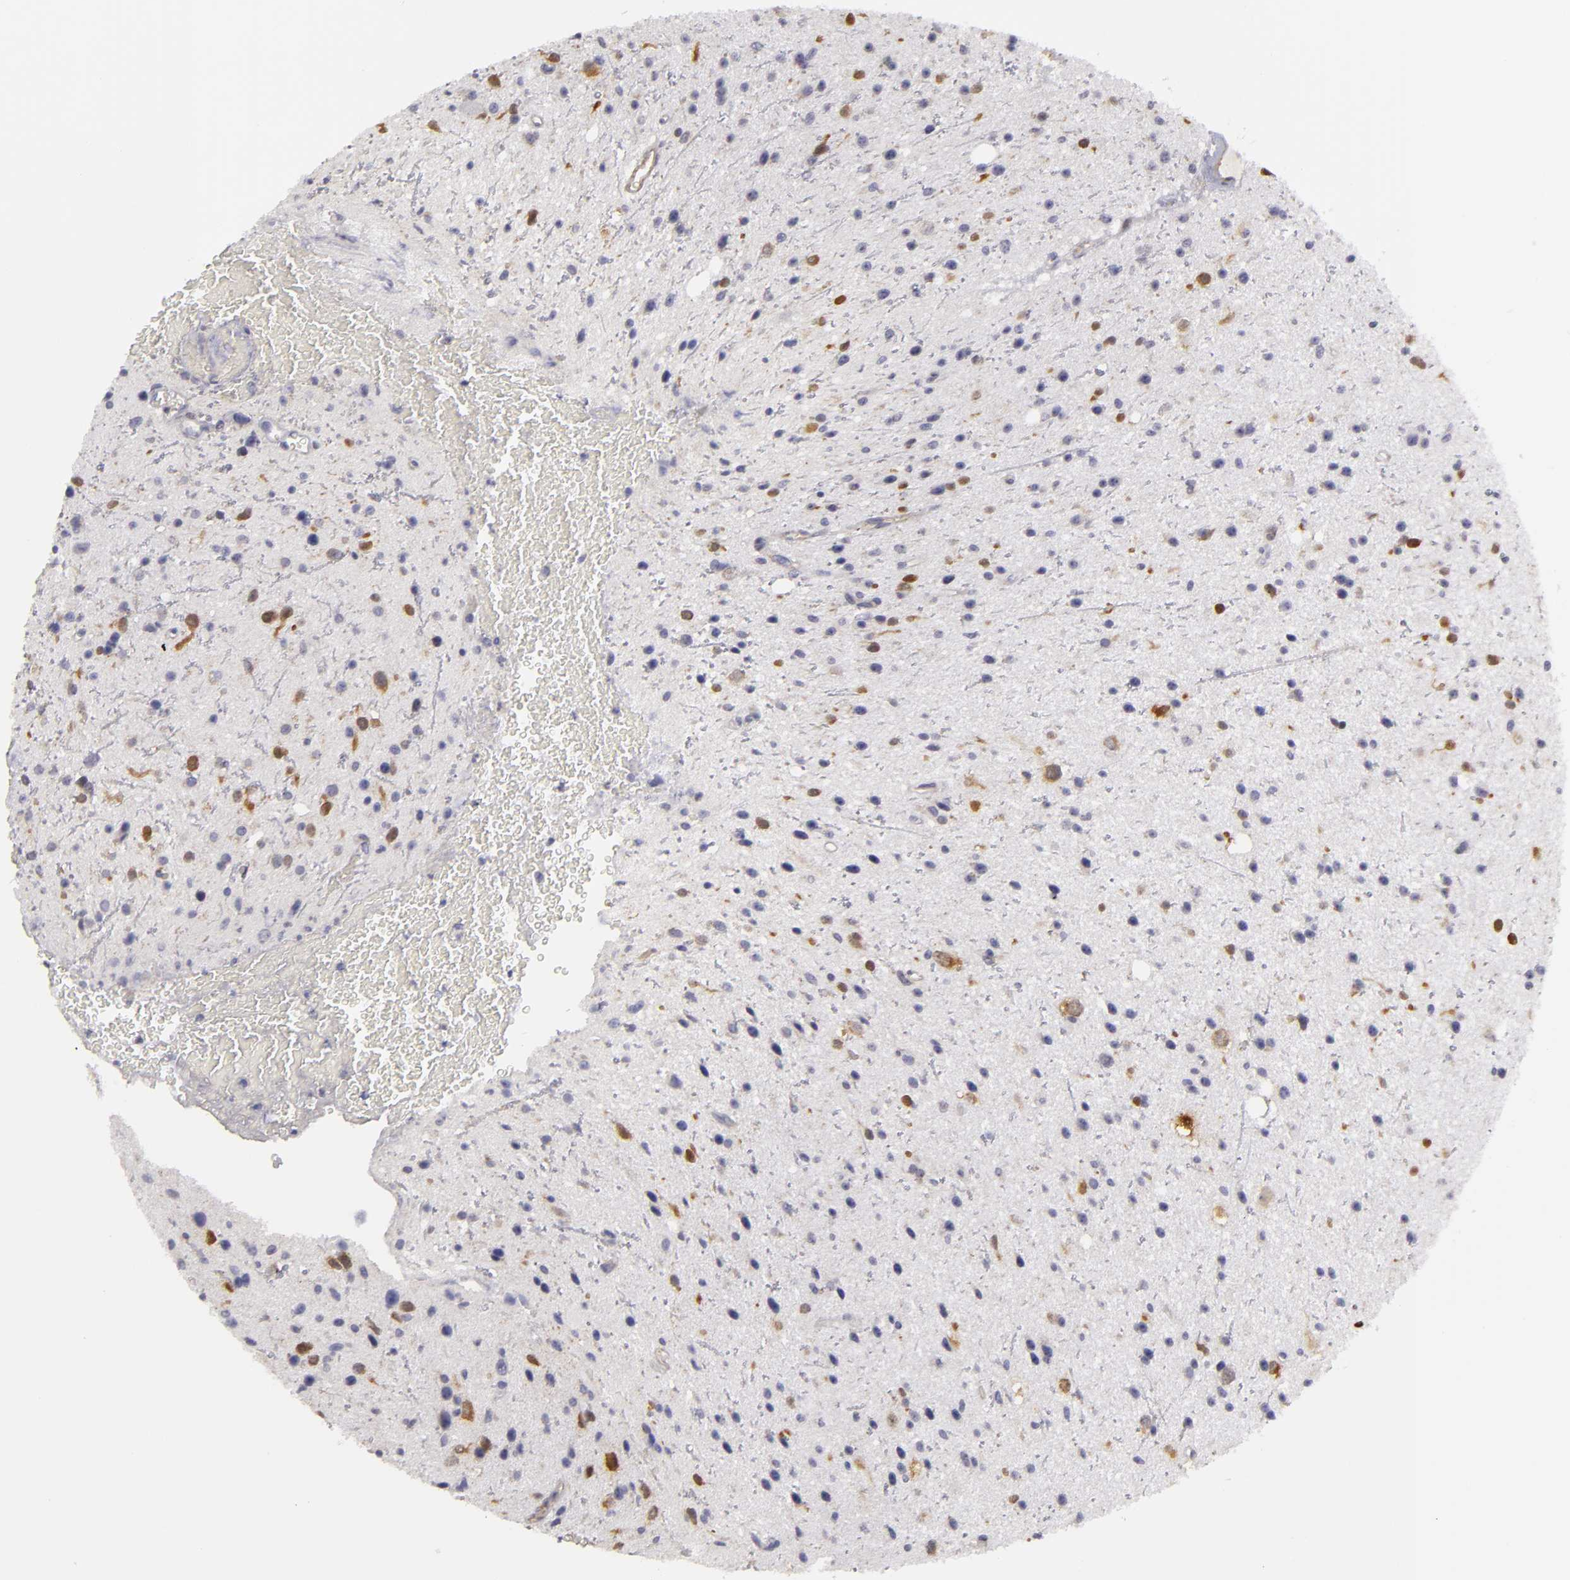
{"staining": {"intensity": "moderate", "quantity": "25%-75%", "location": "nuclear"}, "tissue": "glioma", "cell_type": "Tumor cells", "image_type": "cancer", "snomed": [{"axis": "morphology", "description": "Glioma, malignant, Low grade"}, {"axis": "topography", "description": "Brain"}], "caption": "Brown immunohistochemical staining in human malignant glioma (low-grade) exhibits moderate nuclear expression in approximately 25%-75% of tumor cells. (DAB IHC, brown staining for protein, blue staining for nuclei).", "gene": "EFS", "patient": {"sex": "female", "age": 46}}